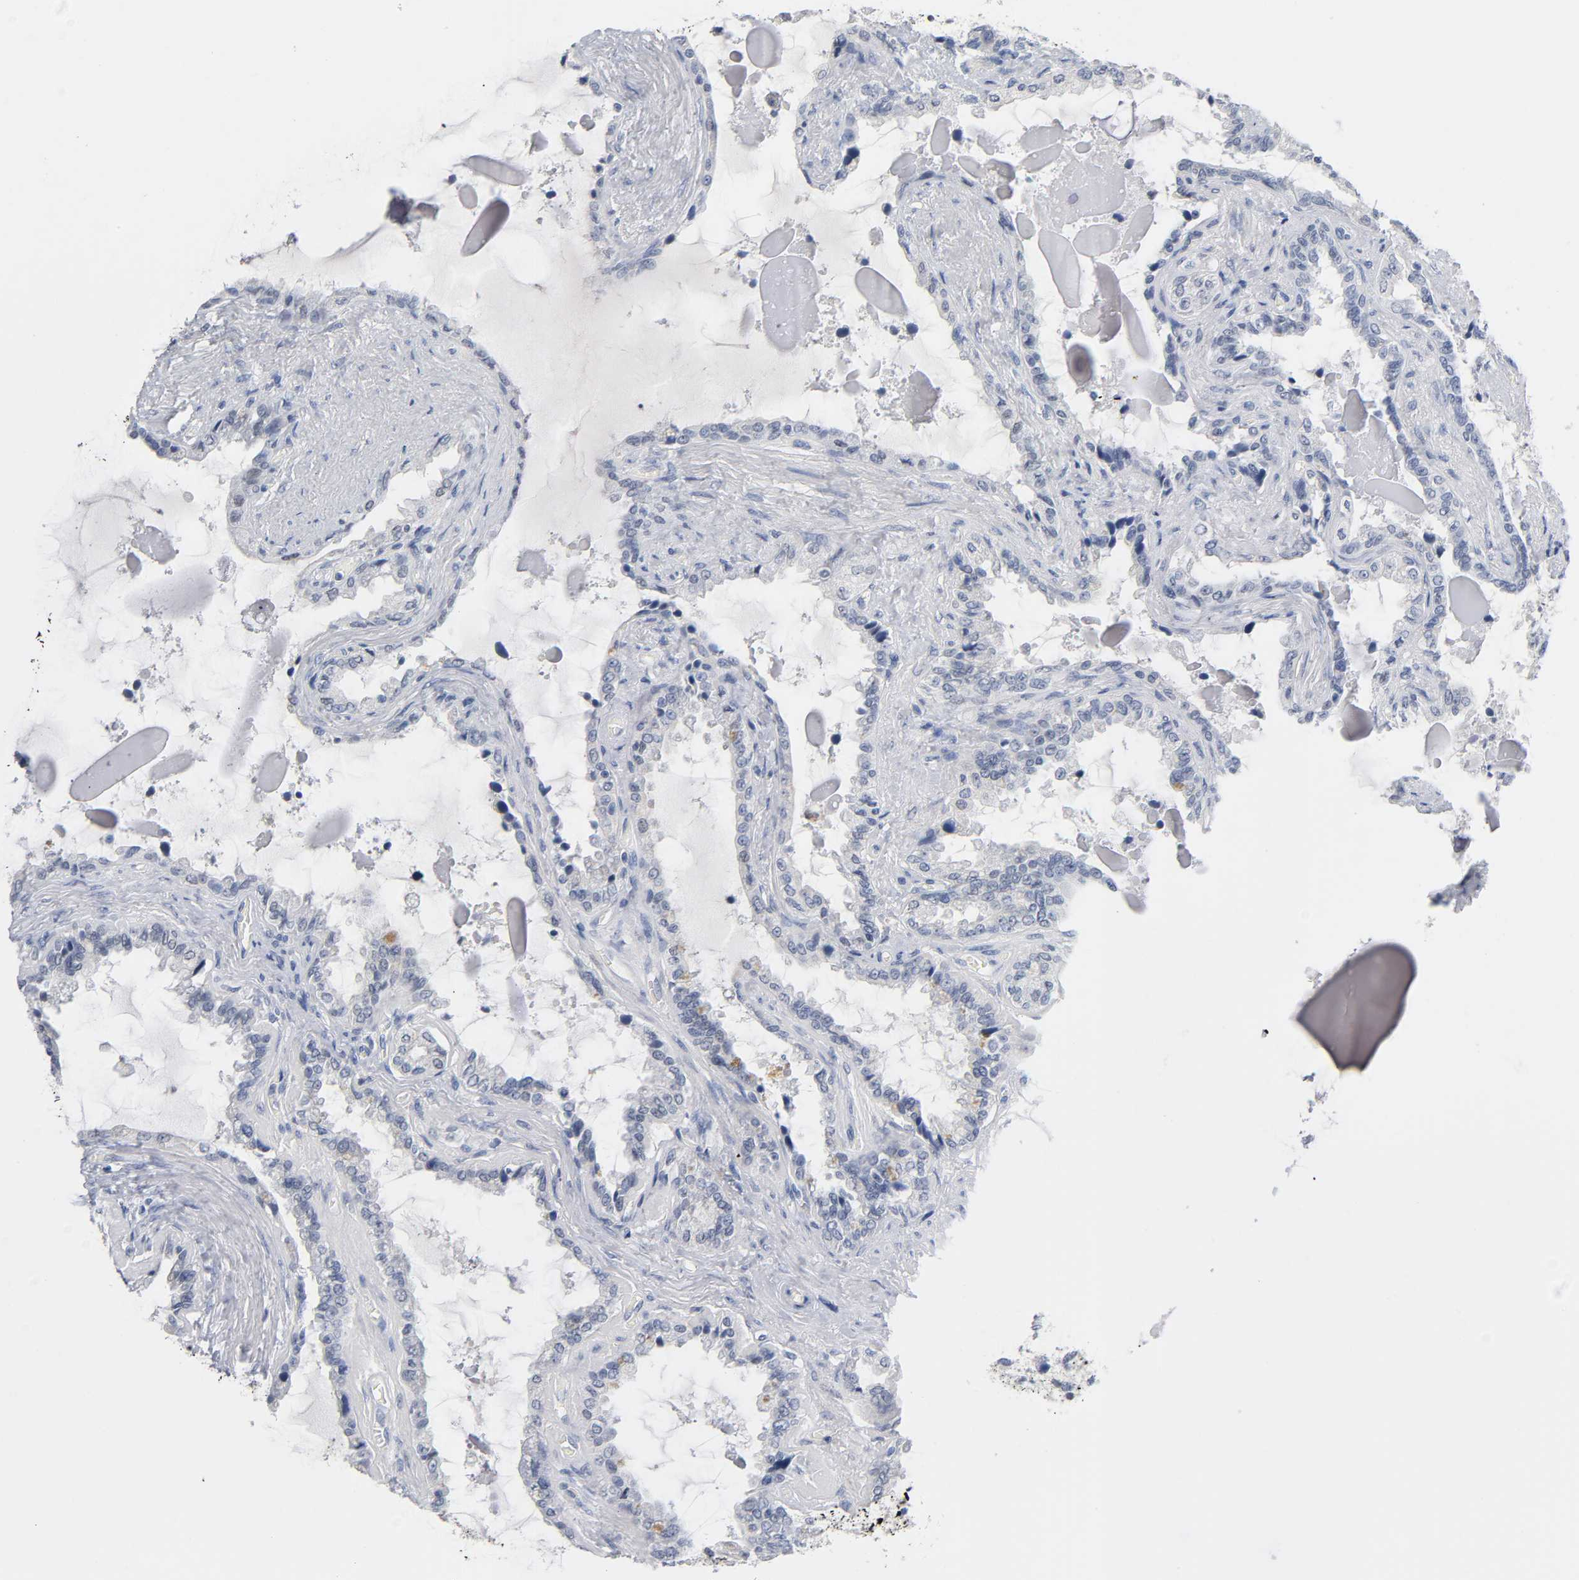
{"staining": {"intensity": "negative", "quantity": "none", "location": "none"}, "tissue": "seminal vesicle", "cell_type": "Glandular cells", "image_type": "normal", "snomed": [{"axis": "morphology", "description": "Normal tissue, NOS"}, {"axis": "morphology", "description": "Inflammation, NOS"}, {"axis": "topography", "description": "Urinary bladder"}, {"axis": "topography", "description": "Prostate"}, {"axis": "topography", "description": "Seminal veicle"}], "caption": "The histopathology image shows no staining of glandular cells in unremarkable seminal vesicle. (DAB (3,3'-diaminobenzidine) immunohistochemistry (IHC) visualized using brightfield microscopy, high magnification).", "gene": "NFATC1", "patient": {"sex": "male", "age": 82}}